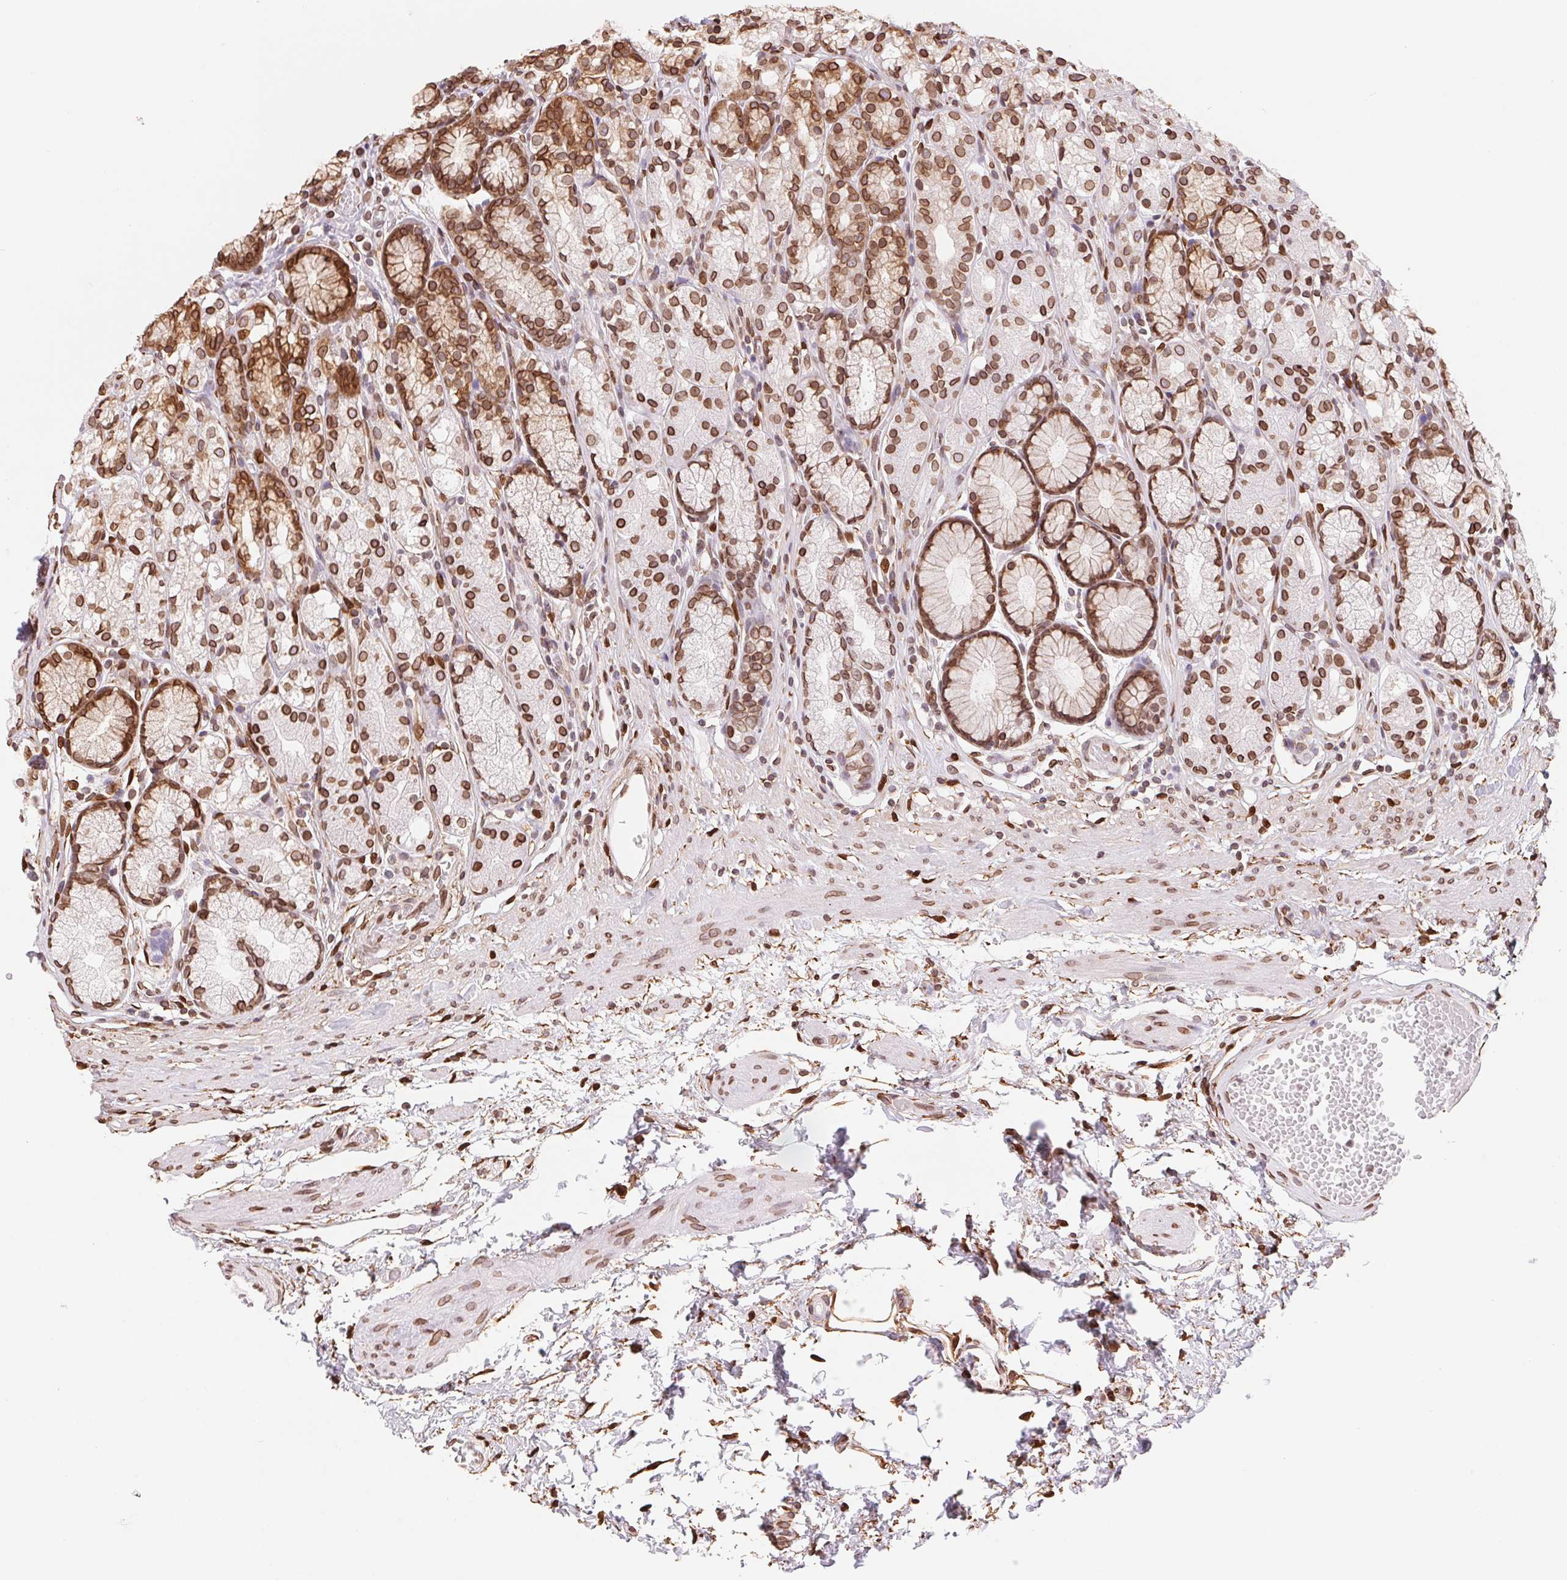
{"staining": {"intensity": "strong", "quantity": ">75%", "location": "cytoplasmic/membranous,nuclear"}, "tissue": "stomach", "cell_type": "Glandular cells", "image_type": "normal", "snomed": [{"axis": "morphology", "description": "Normal tissue, NOS"}, {"axis": "topography", "description": "Smooth muscle"}, {"axis": "topography", "description": "Stomach"}], "caption": "Immunohistochemical staining of normal stomach demonstrates strong cytoplasmic/membranous,nuclear protein positivity in about >75% of glandular cells.", "gene": "LMNB2", "patient": {"sex": "male", "age": 70}}